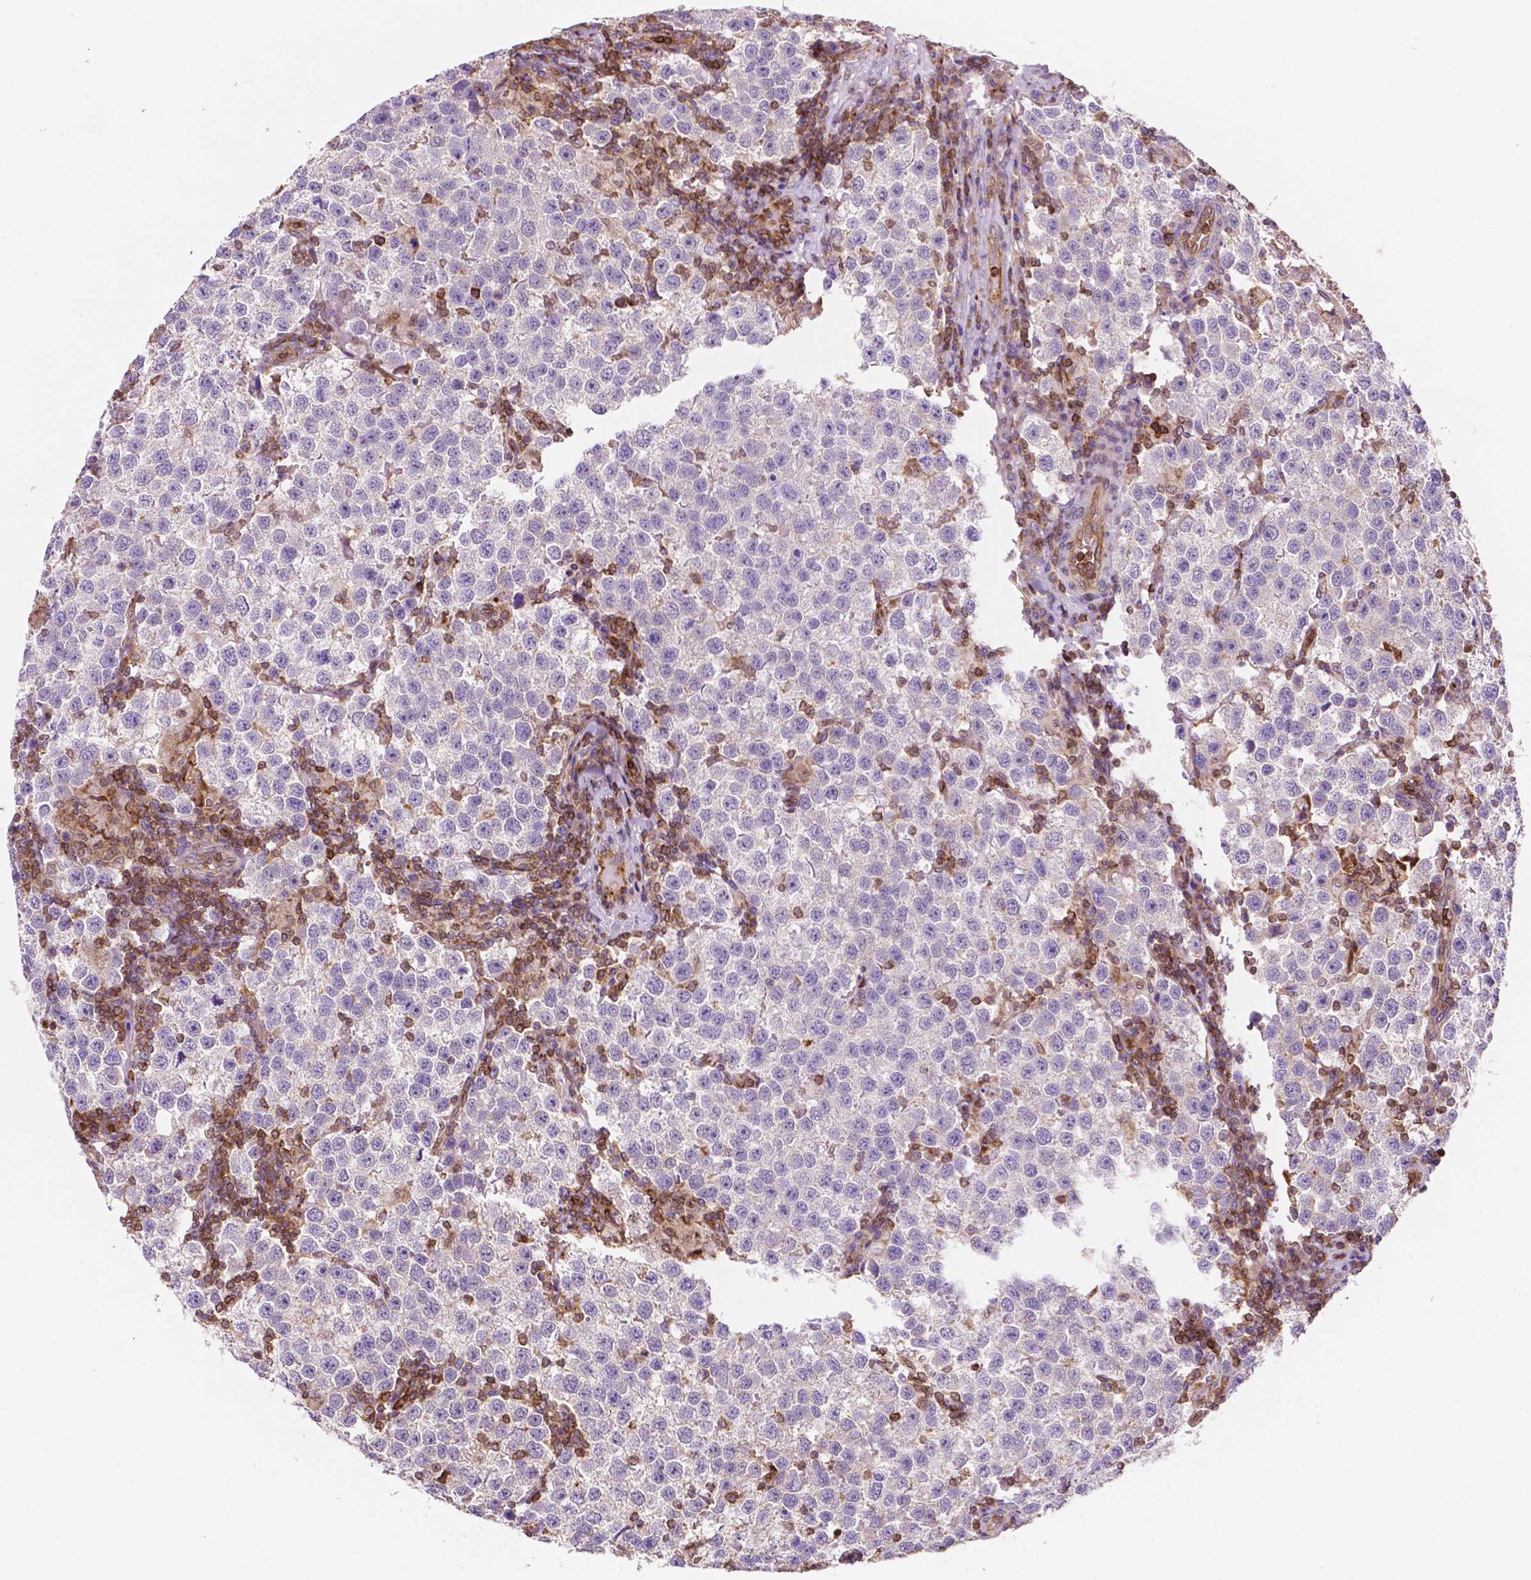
{"staining": {"intensity": "negative", "quantity": "none", "location": "none"}, "tissue": "testis cancer", "cell_type": "Tumor cells", "image_type": "cancer", "snomed": [{"axis": "morphology", "description": "Seminoma, NOS"}, {"axis": "topography", "description": "Testis"}], "caption": "Immunohistochemistry of testis cancer exhibits no staining in tumor cells.", "gene": "DCN", "patient": {"sex": "male", "age": 37}}